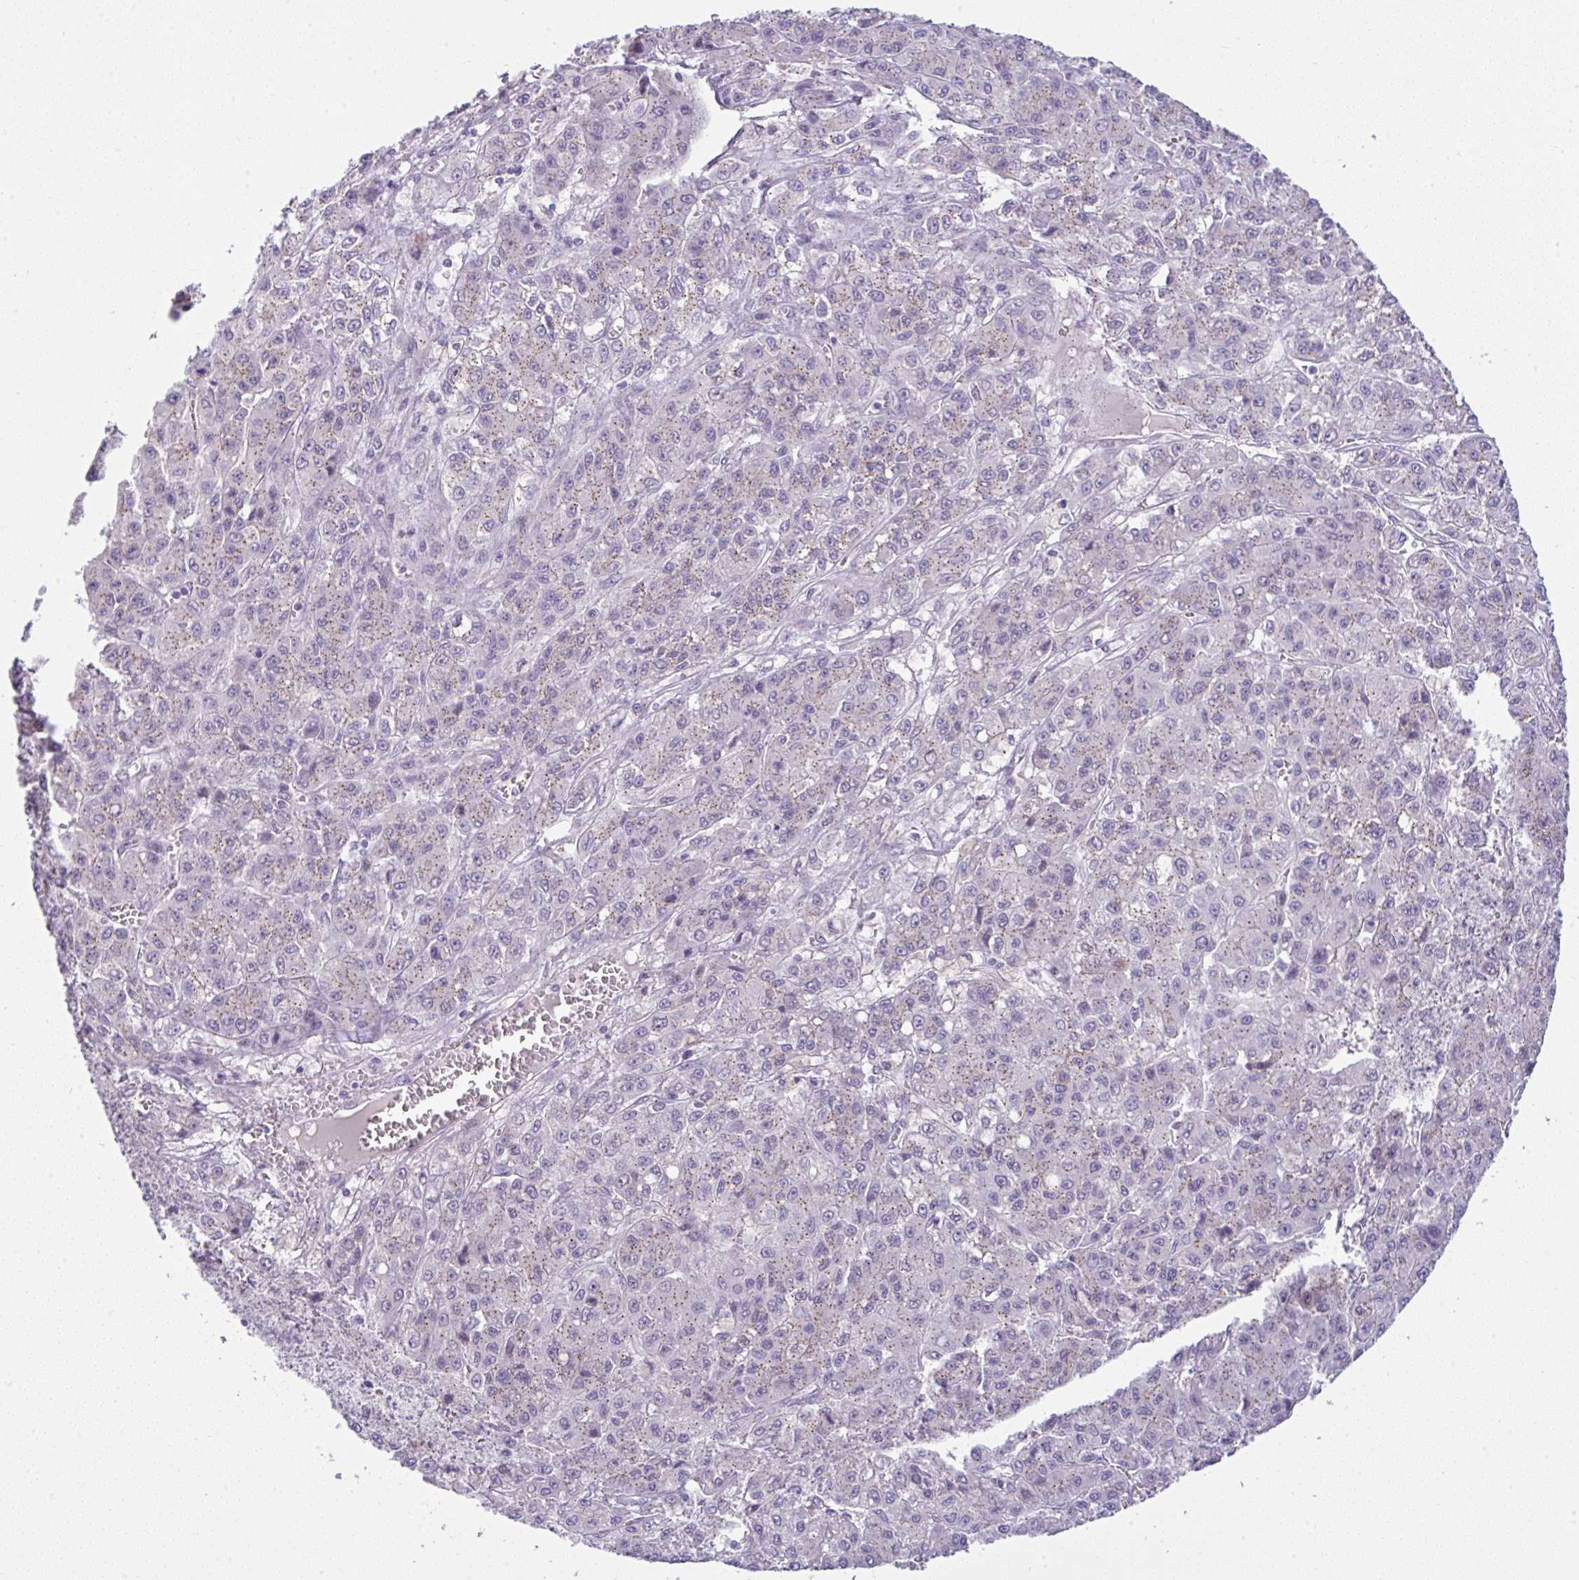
{"staining": {"intensity": "weak", "quantity": "25%-75%", "location": "cytoplasmic/membranous"}, "tissue": "liver cancer", "cell_type": "Tumor cells", "image_type": "cancer", "snomed": [{"axis": "morphology", "description": "Carcinoma, Hepatocellular, NOS"}, {"axis": "topography", "description": "Liver"}], "caption": "The histopathology image reveals immunohistochemical staining of liver cancer. There is weak cytoplasmic/membranous staining is appreciated in about 25%-75% of tumor cells.", "gene": "FAM177A1", "patient": {"sex": "male", "age": 70}}